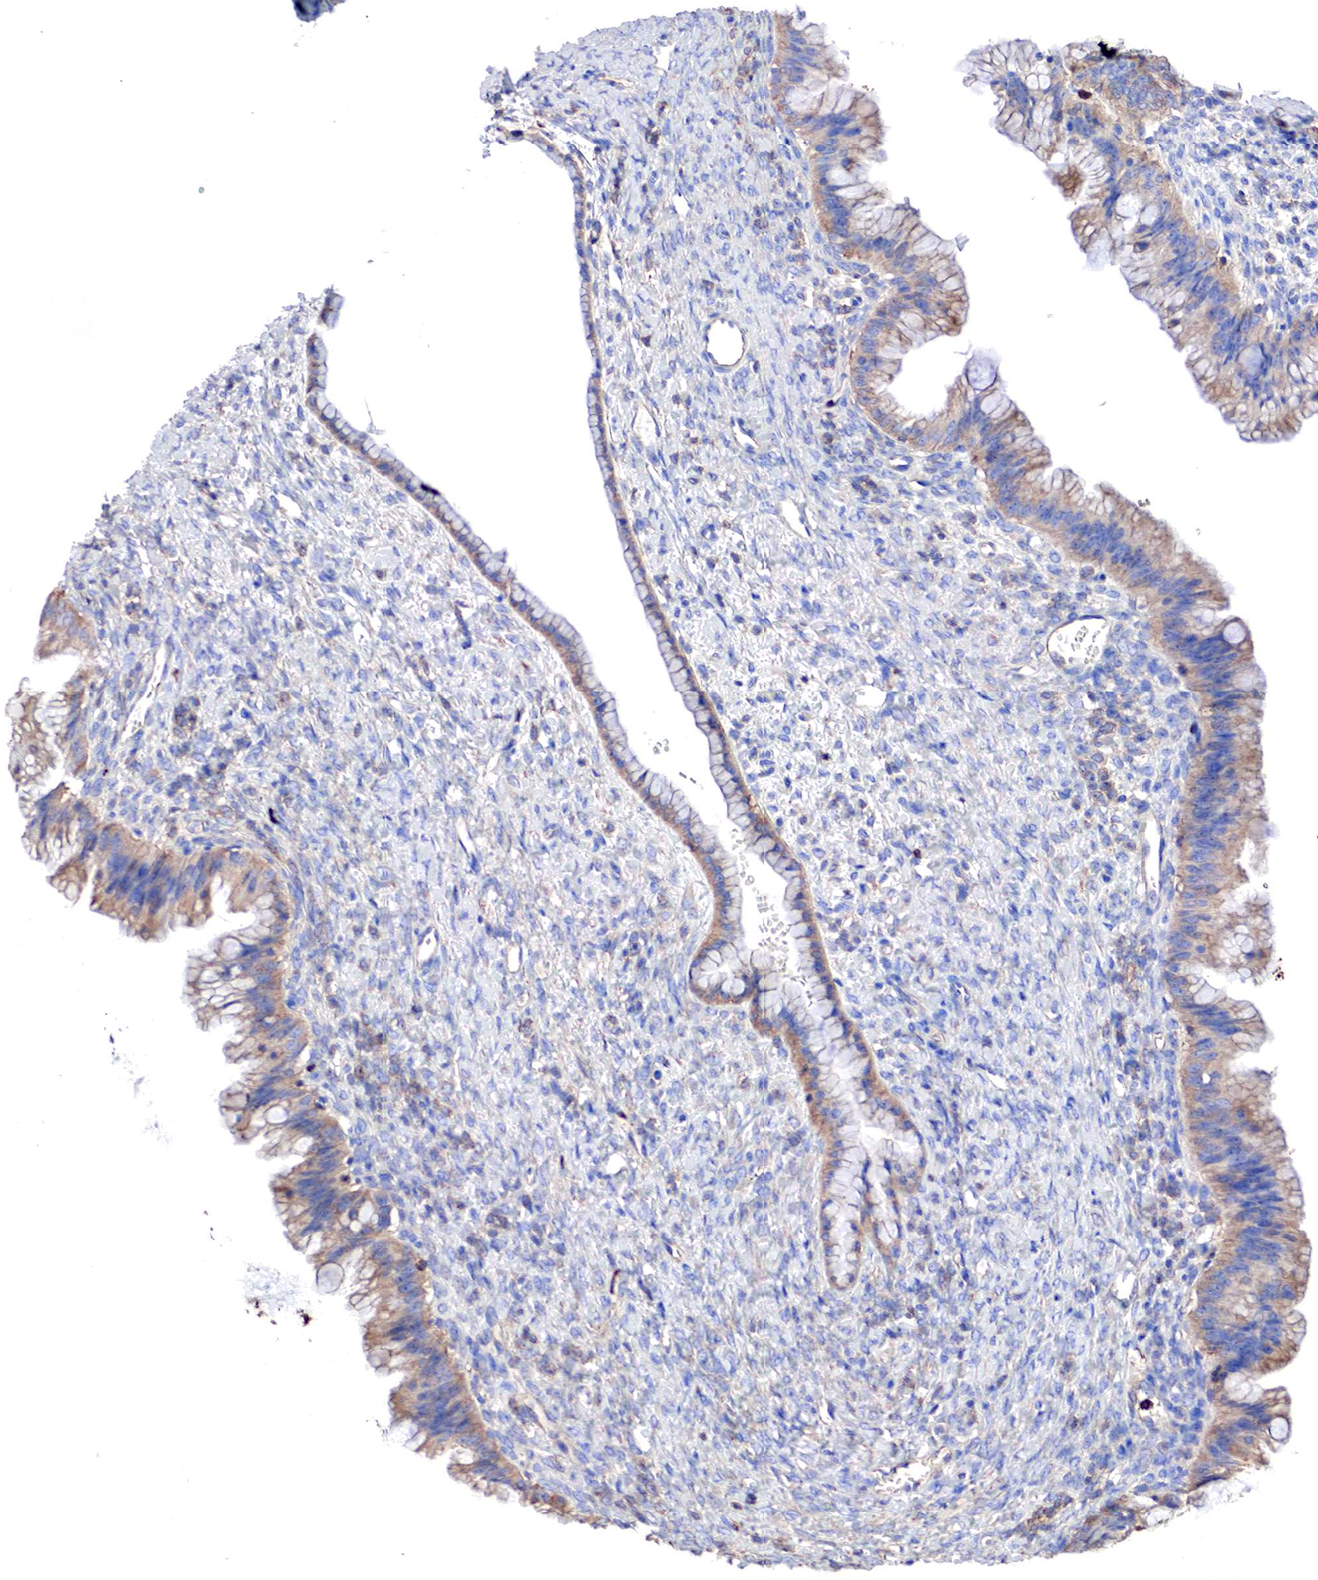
{"staining": {"intensity": "moderate", "quantity": "25%-75%", "location": "cytoplasmic/membranous"}, "tissue": "ovarian cancer", "cell_type": "Tumor cells", "image_type": "cancer", "snomed": [{"axis": "morphology", "description": "Cystadenocarcinoma, mucinous, NOS"}, {"axis": "topography", "description": "Ovary"}], "caption": "Immunohistochemistry histopathology image of neoplastic tissue: human ovarian mucinous cystadenocarcinoma stained using IHC displays medium levels of moderate protein expression localized specifically in the cytoplasmic/membranous of tumor cells, appearing as a cytoplasmic/membranous brown color.", "gene": "G6PD", "patient": {"sex": "female", "age": 25}}